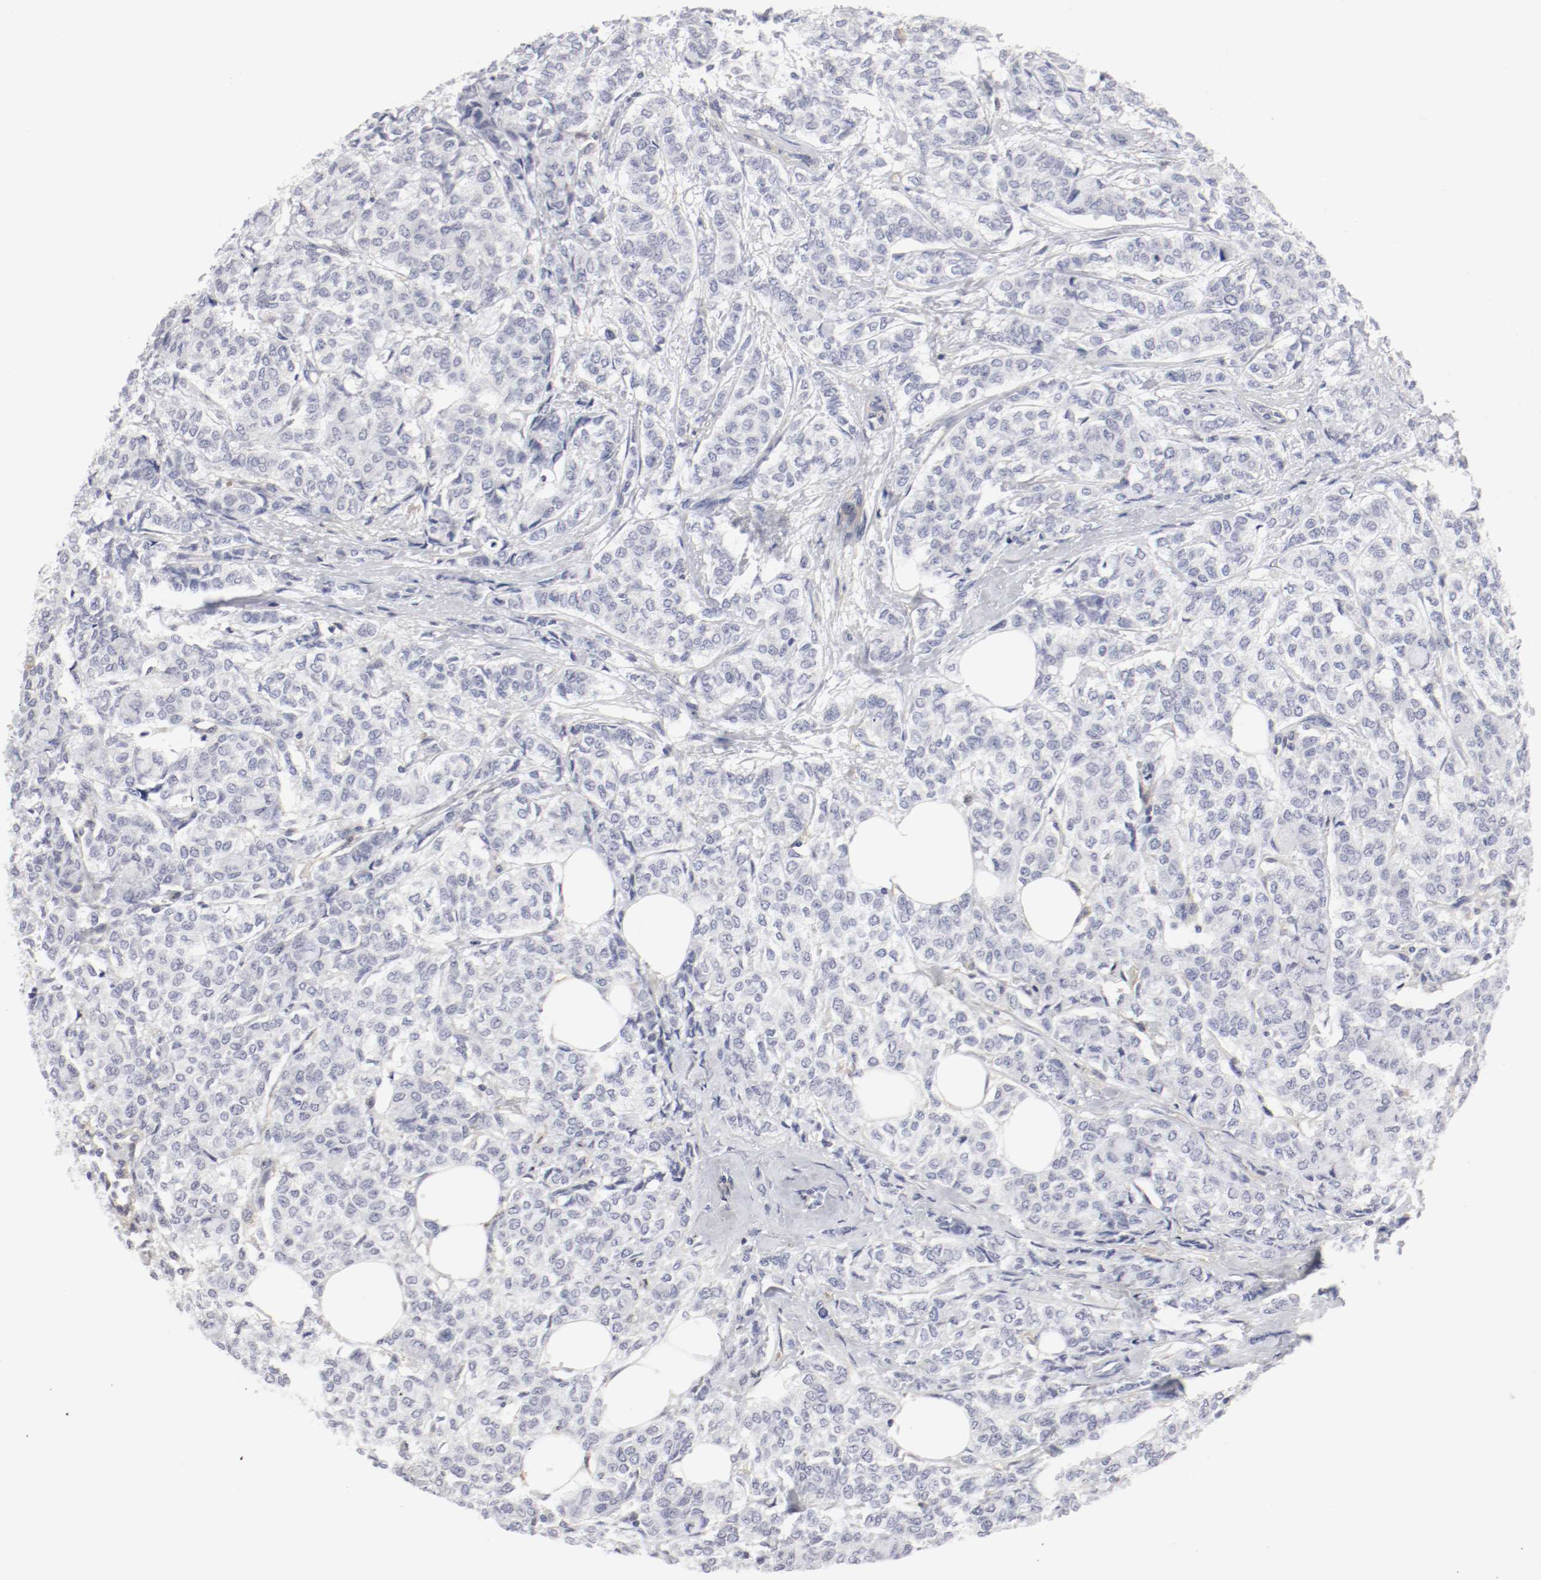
{"staining": {"intensity": "negative", "quantity": "none", "location": "none"}, "tissue": "breast cancer", "cell_type": "Tumor cells", "image_type": "cancer", "snomed": [{"axis": "morphology", "description": "Lobular carcinoma"}, {"axis": "topography", "description": "Breast"}], "caption": "DAB immunohistochemical staining of breast lobular carcinoma demonstrates no significant positivity in tumor cells.", "gene": "ITGAX", "patient": {"sex": "female", "age": 60}}